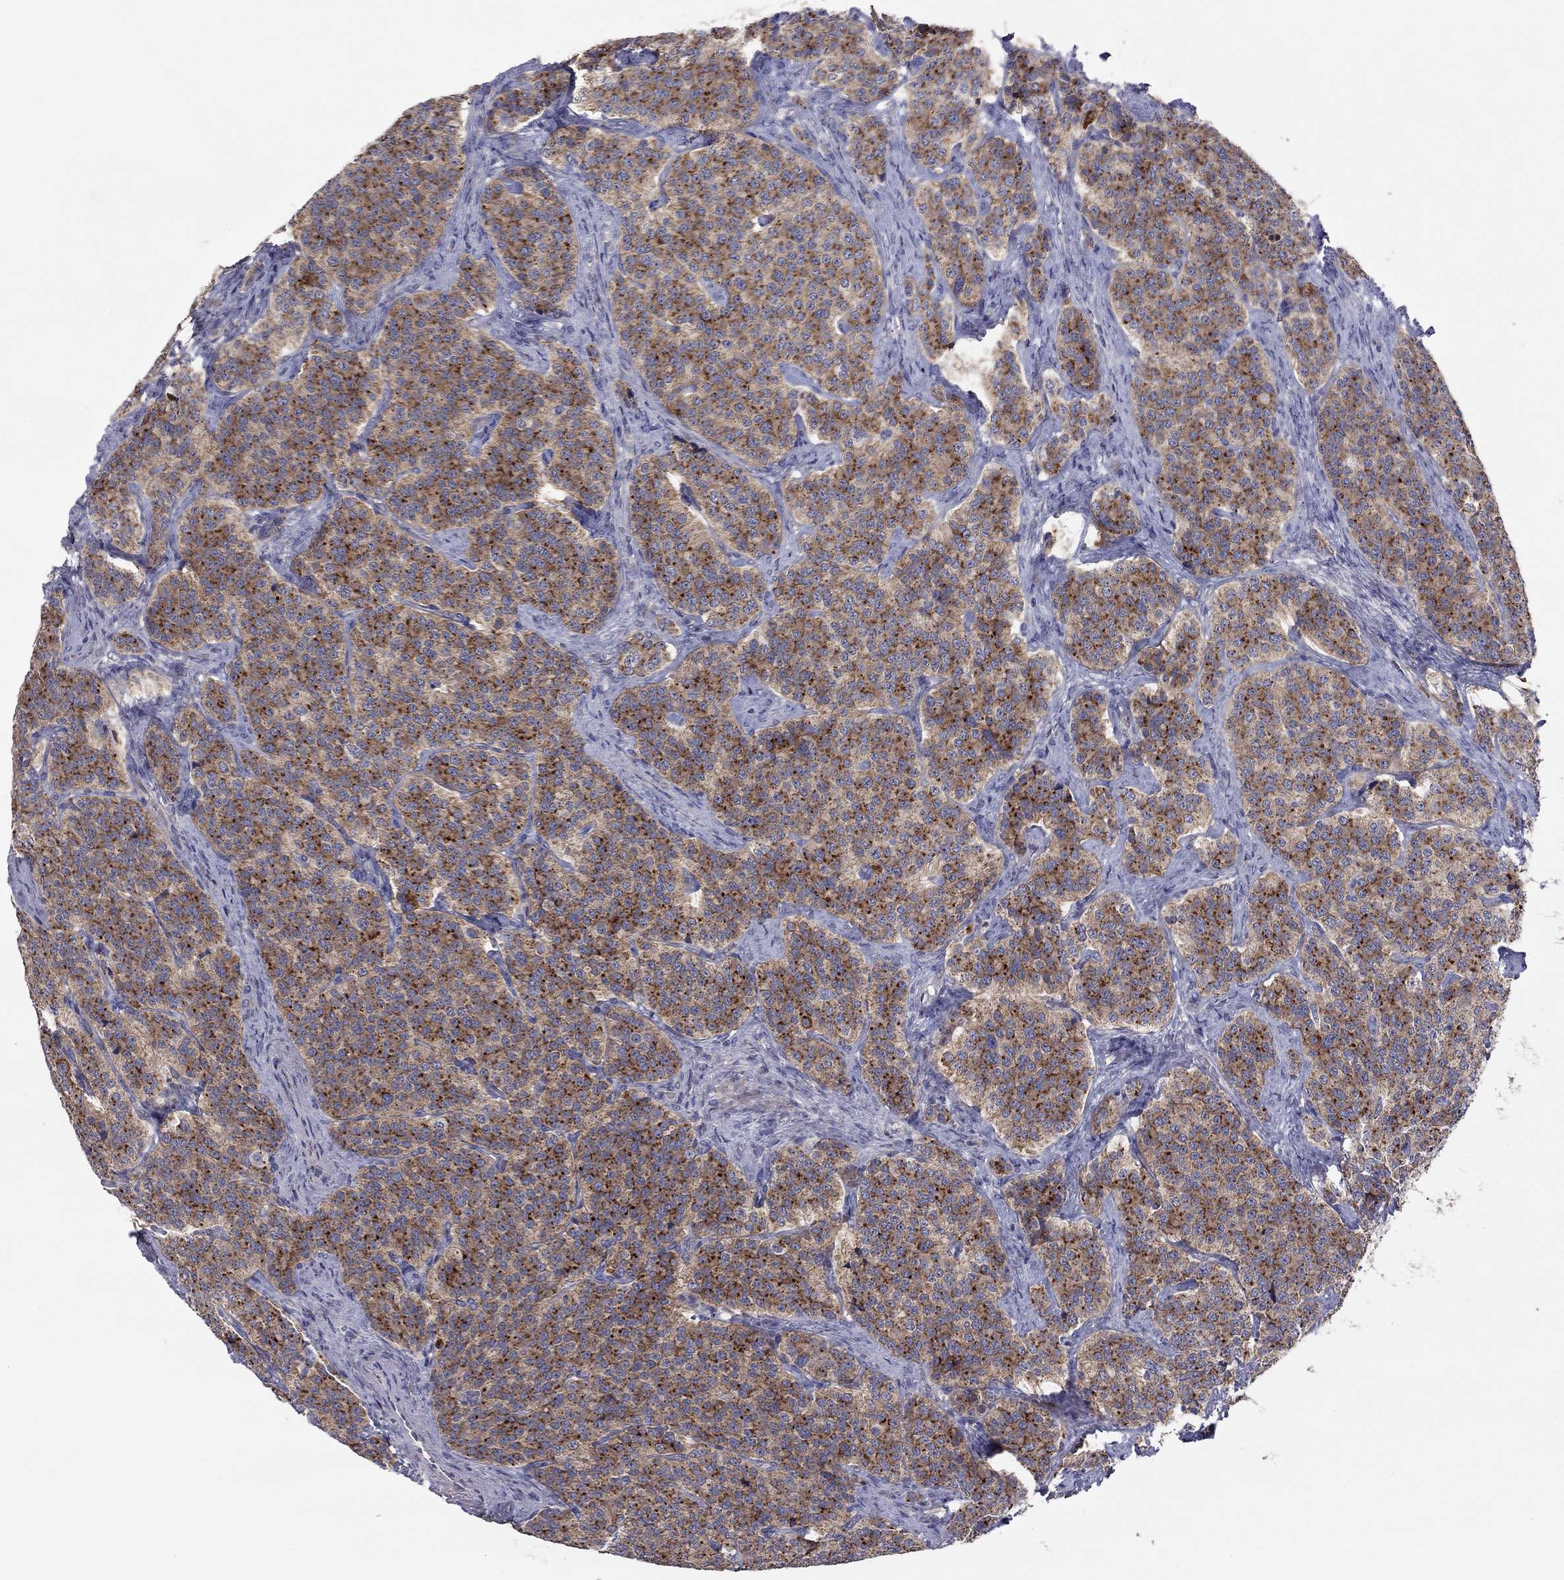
{"staining": {"intensity": "strong", "quantity": "25%-75%", "location": "cytoplasmic/membranous"}, "tissue": "carcinoid", "cell_type": "Tumor cells", "image_type": "cancer", "snomed": [{"axis": "morphology", "description": "Carcinoid, malignant, NOS"}, {"axis": "topography", "description": "Small intestine"}], "caption": "Immunohistochemical staining of human carcinoid exhibits strong cytoplasmic/membranous protein positivity in approximately 25%-75% of tumor cells.", "gene": "CRACDL", "patient": {"sex": "female", "age": 58}}